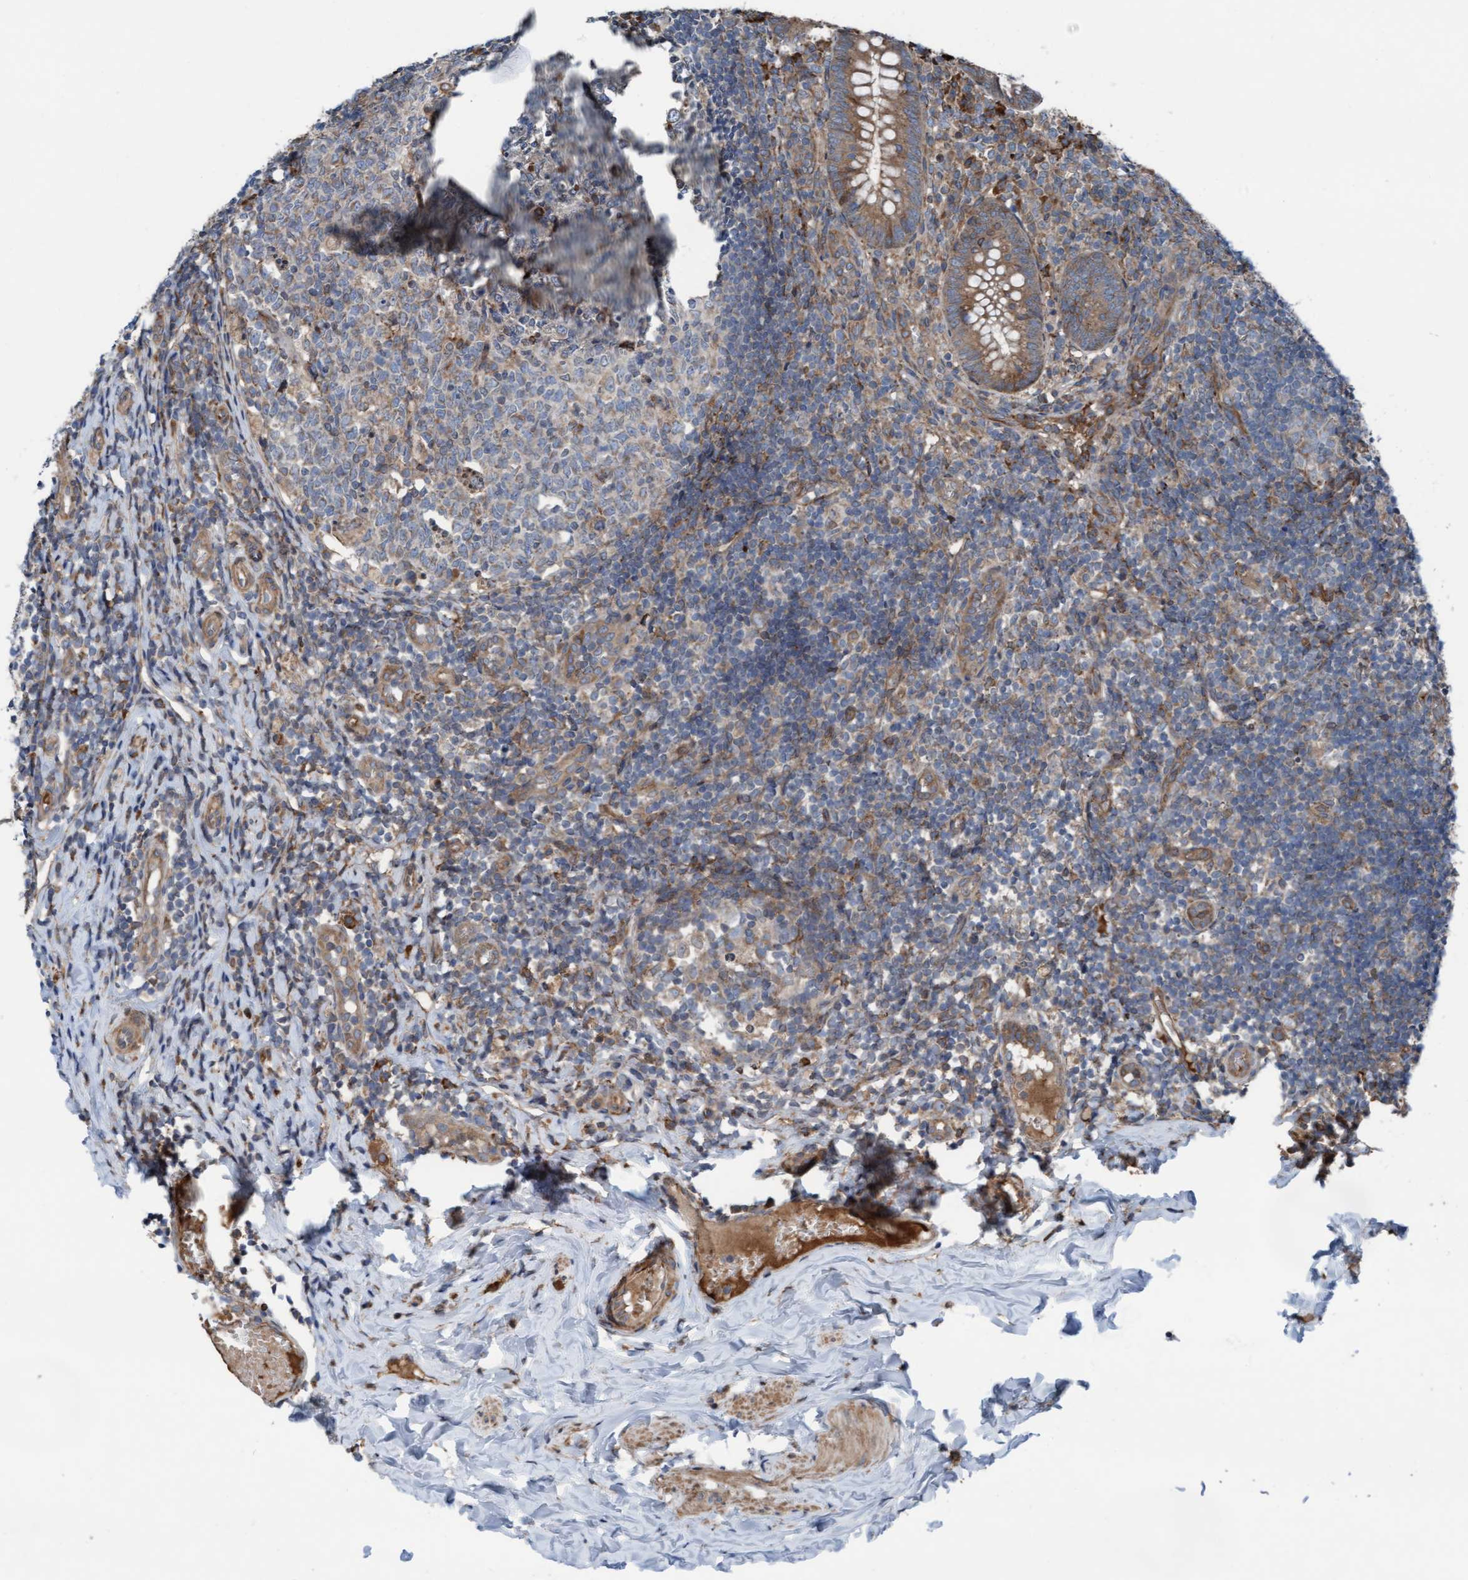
{"staining": {"intensity": "moderate", "quantity": ">75%", "location": "cytoplasmic/membranous"}, "tissue": "appendix", "cell_type": "Glandular cells", "image_type": "normal", "snomed": [{"axis": "morphology", "description": "Normal tissue, NOS"}, {"axis": "topography", "description": "Appendix"}], "caption": "Moderate cytoplasmic/membranous expression is identified in about >75% of glandular cells in unremarkable appendix. The staining was performed using DAB, with brown indicating positive protein expression. Nuclei are stained blue with hematoxylin.", "gene": "RAP1GAP2", "patient": {"sex": "male", "age": 8}}